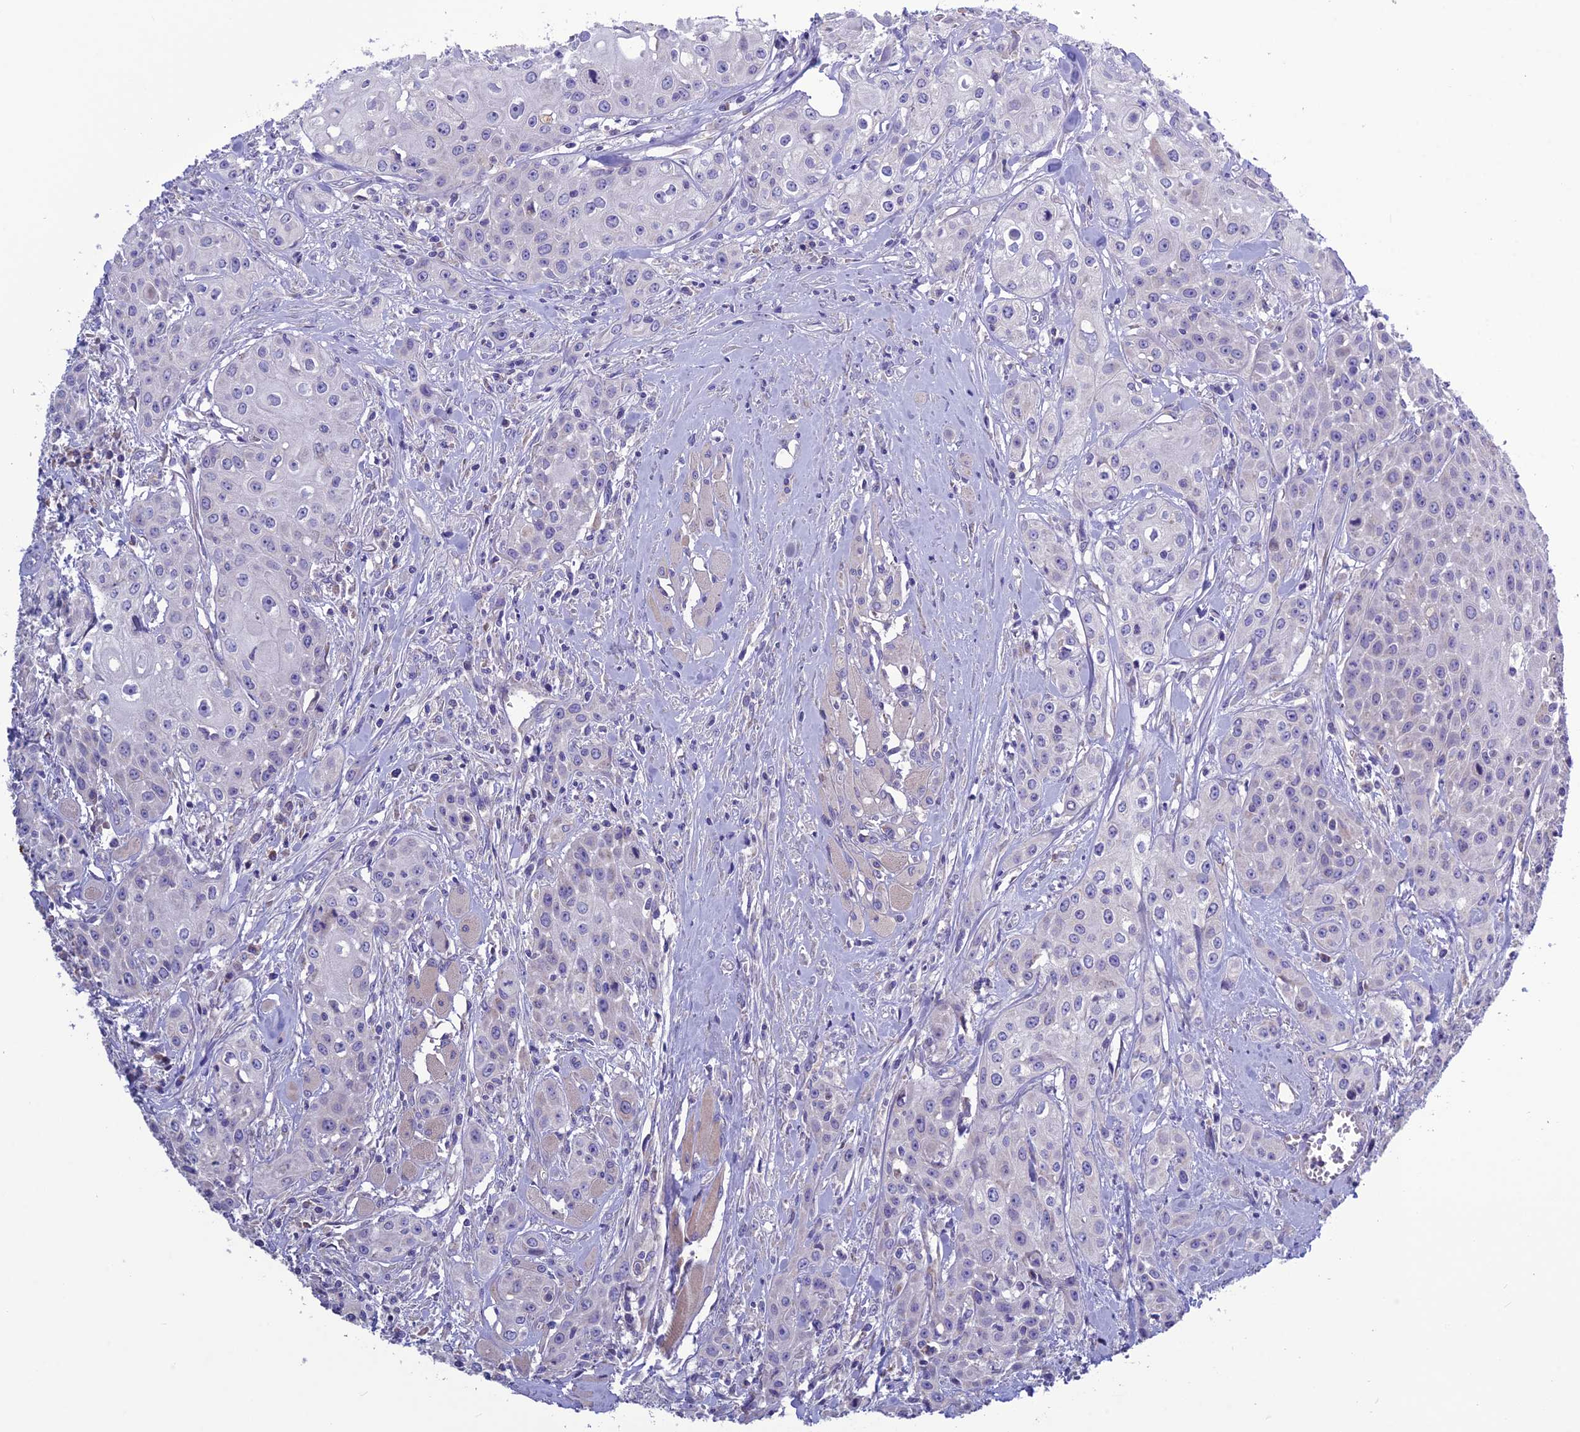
{"staining": {"intensity": "negative", "quantity": "none", "location": "none"}, "tissue": "head and neck cancer", "cell_type": "Tumor cells", "image_type": "cancer", "snomed": [{"axis": "morphology", "description": "Squamous cell carcinoma, NOS"}, {"axis": "topography", "description": "Oral tissue"}, {"axis": "topography", "description": "Head-Neck"}], "caption": "A high-resolution image shows IHC staining of head and neck cancer, which demonstrates no significant positivity in tumor cells. Brightfield microscopy of immunohistochemistry (IHC) stained with DAB (brown) and hematoxylin (blue), captured at high magnification.", "gene": "BHMT2", "patient": {"sex": "female", "age": 82}}